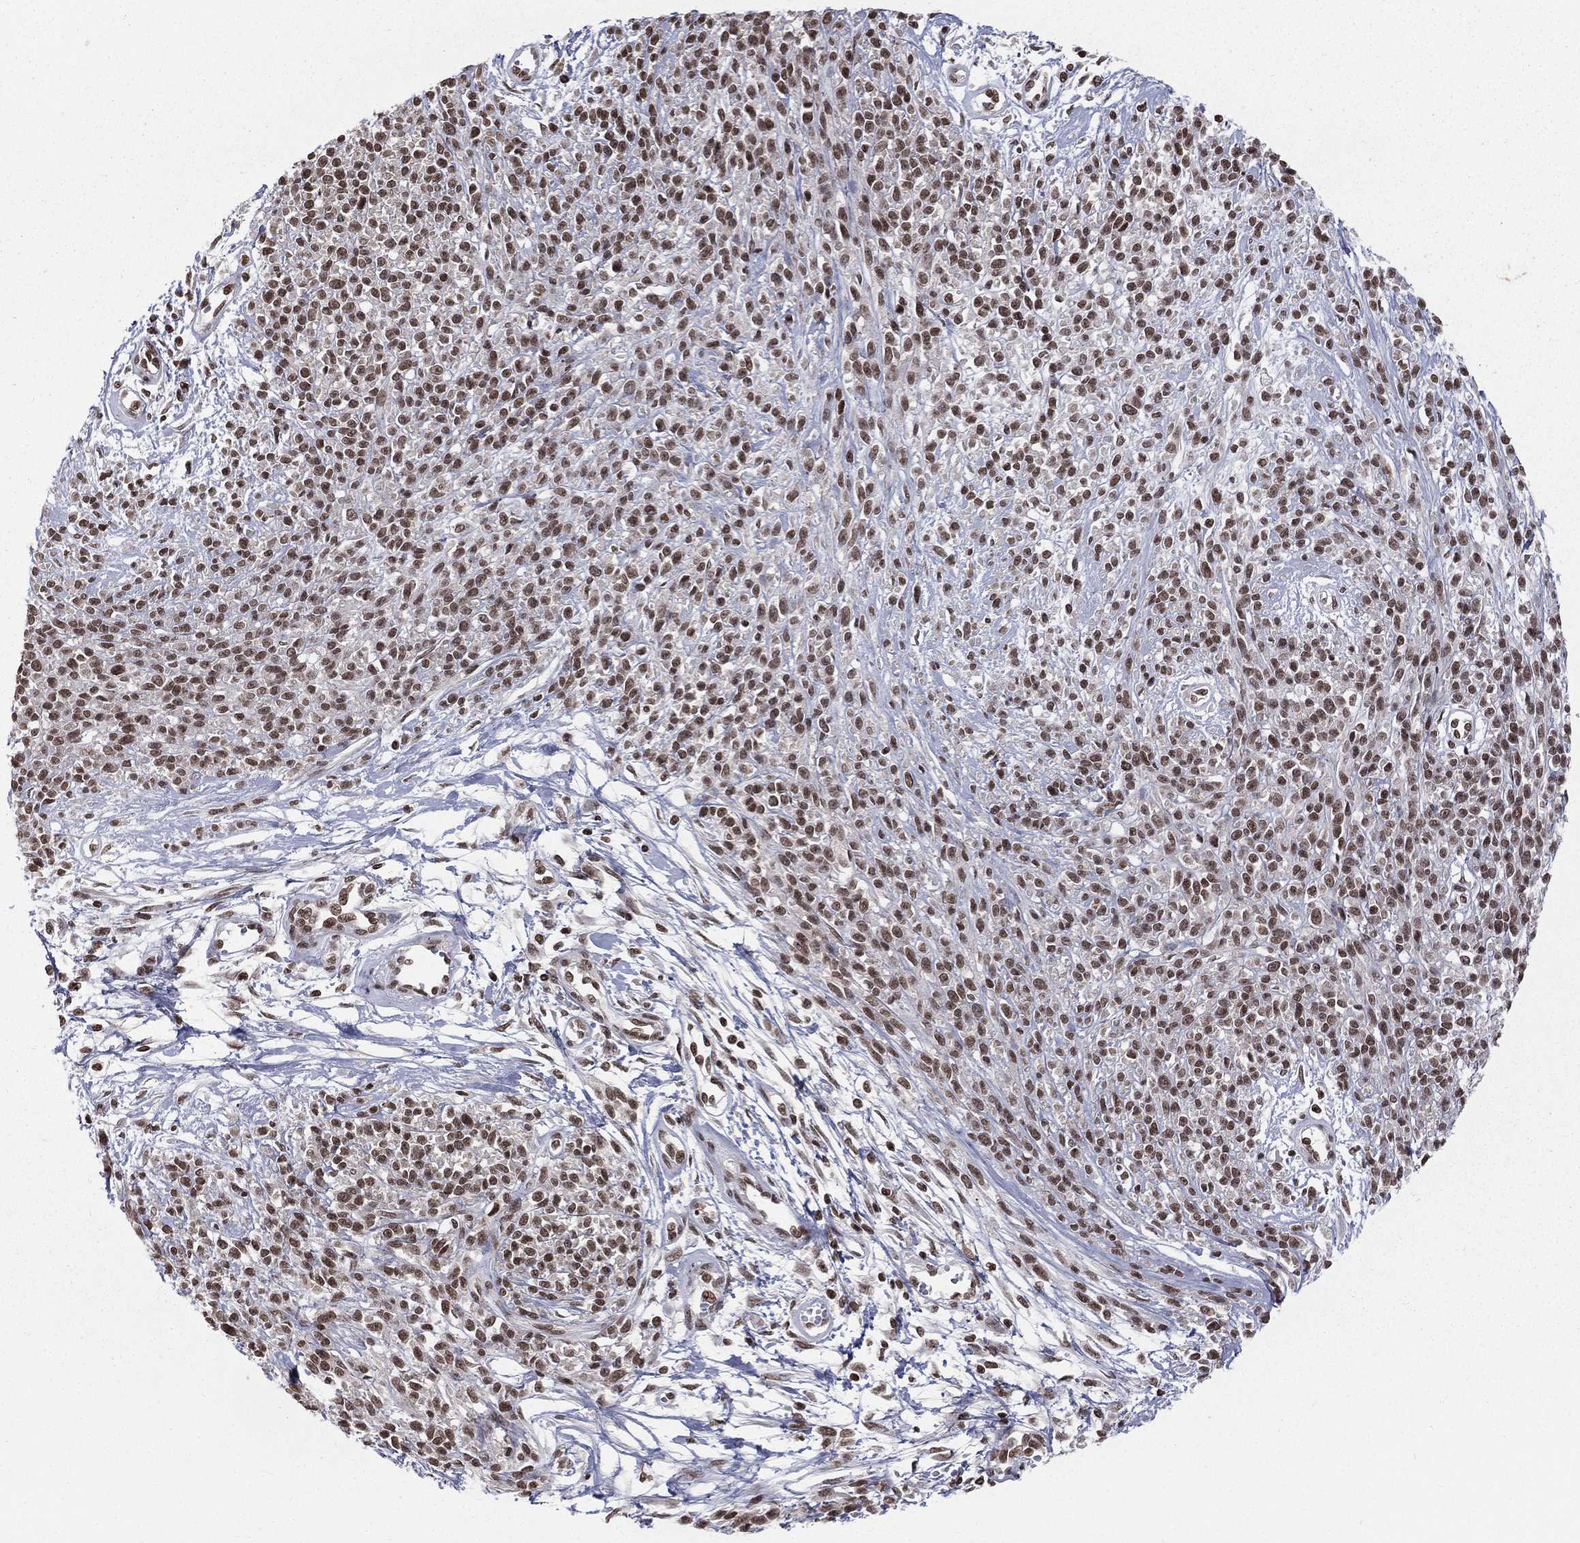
{"staining": {"intensity": "strong", "quantity": ">75%", "location": "nuclear"}, "tissue": "melanoma", "cell_type": "Tumor cells", "image_type": "cancer", "snomed": [{"axis": "morphology", "description": "Malignant melanoma, NOS"}, {"axis": "topography", "description": "Skin"}, {"axis": "topography", "description": "Skin of trunk"}], "caption": "Immunohistochemical staining of melanoma shows high levels of strong nuclear positivity in approximately >75% of tumor cells.", "gene": "RFX7", "patient": {"sex": "male", "age": 74}}